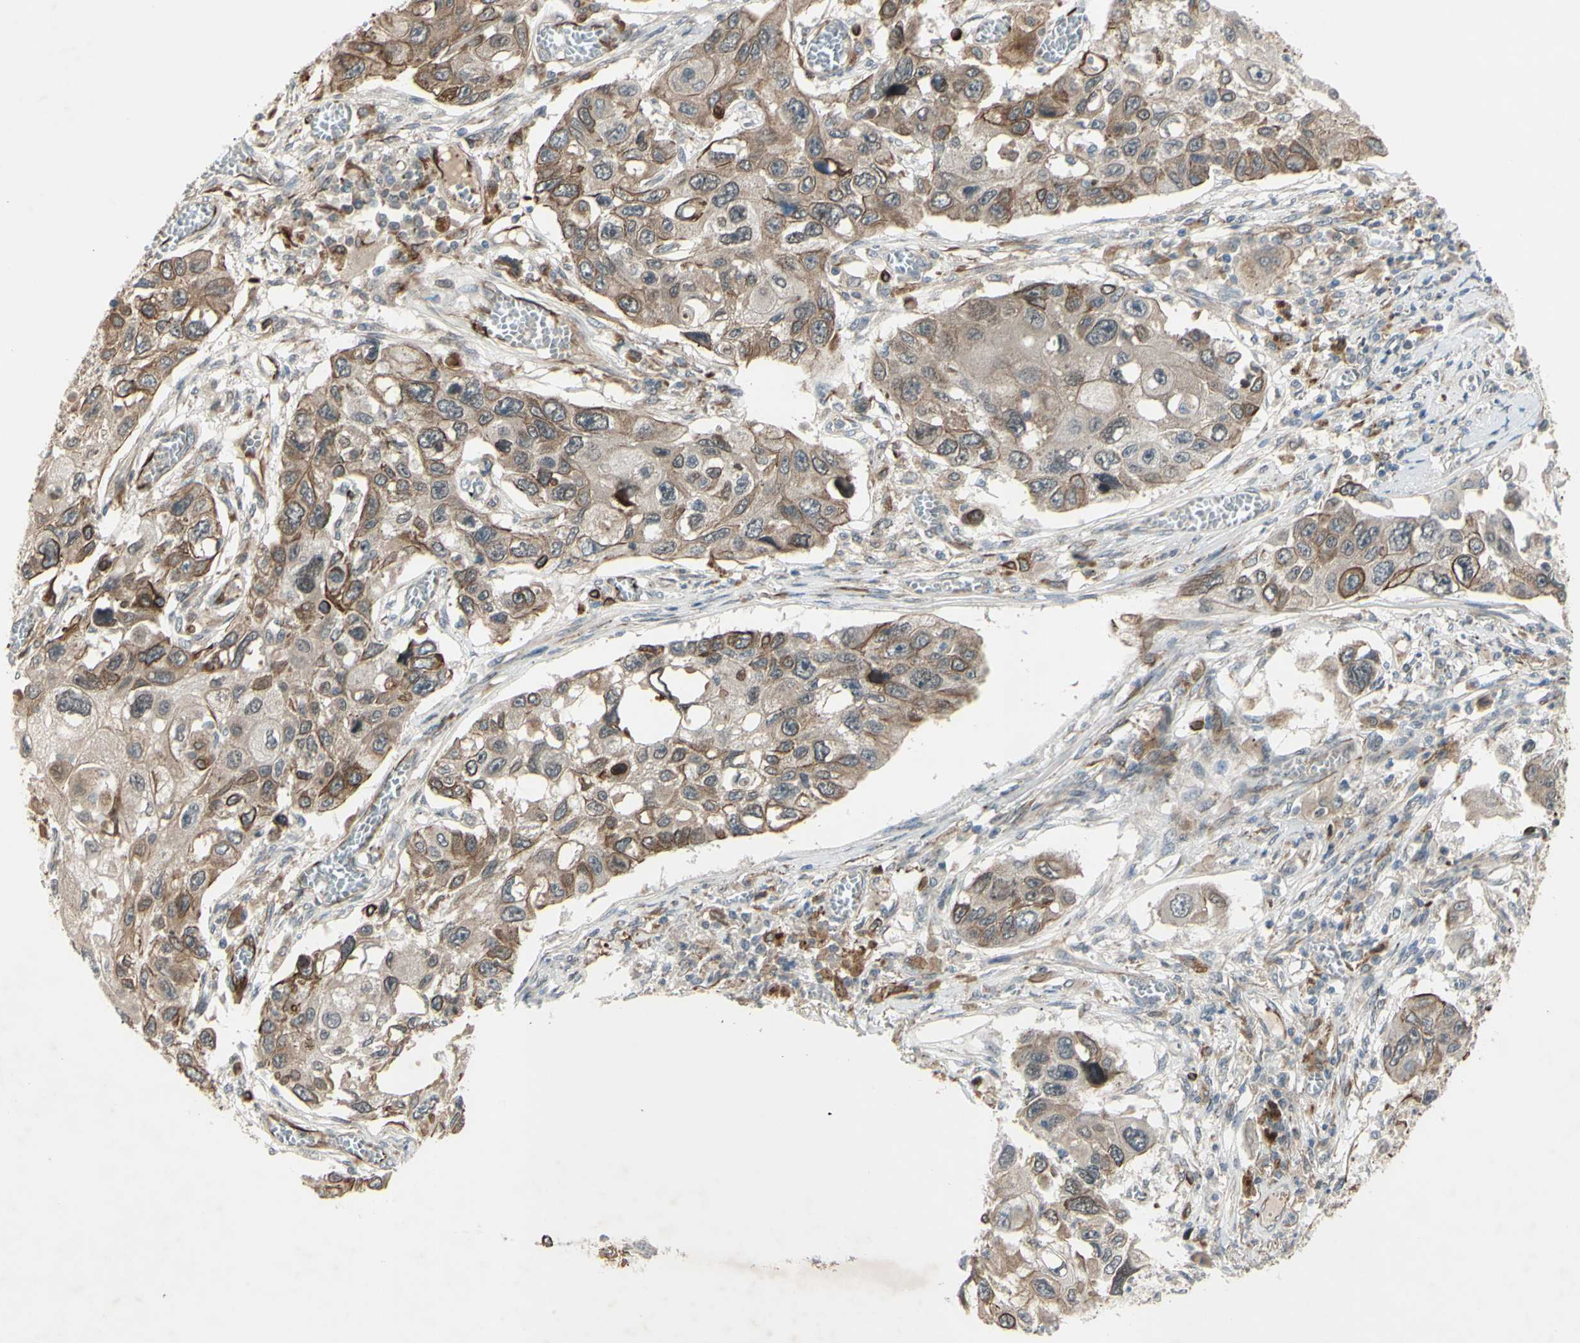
{"staining": {"intensity": "moderate", "quantity": "25%-75%", "location": "cytoplasmic/membranous"}, "tissue": "lung cancer", "cell_type": "Tumor cells", "image_type": "cancer", "snomed": [{"axis": "morphology", "description": "Squamous cell carcinoma, NOS"}, {"axis": "topography", "description": "Lung"}], "caption": "Immunohistochemistry staining of squamous cell carcinoma (lung), which exhibits medium levels of moderate cytoplasmic/membranous positivity in about 25%-75% of tumor cells indicating moderate cytoplasmic/membranous protein staining. The staining was performed using DAB (3,3'-diaminobenzidine) (brown) for protein detection and nuclei were counterstained in hematoxylin (blue).", "gene": "FGFR2", "patient": {"sex": "male", "age": 71}}